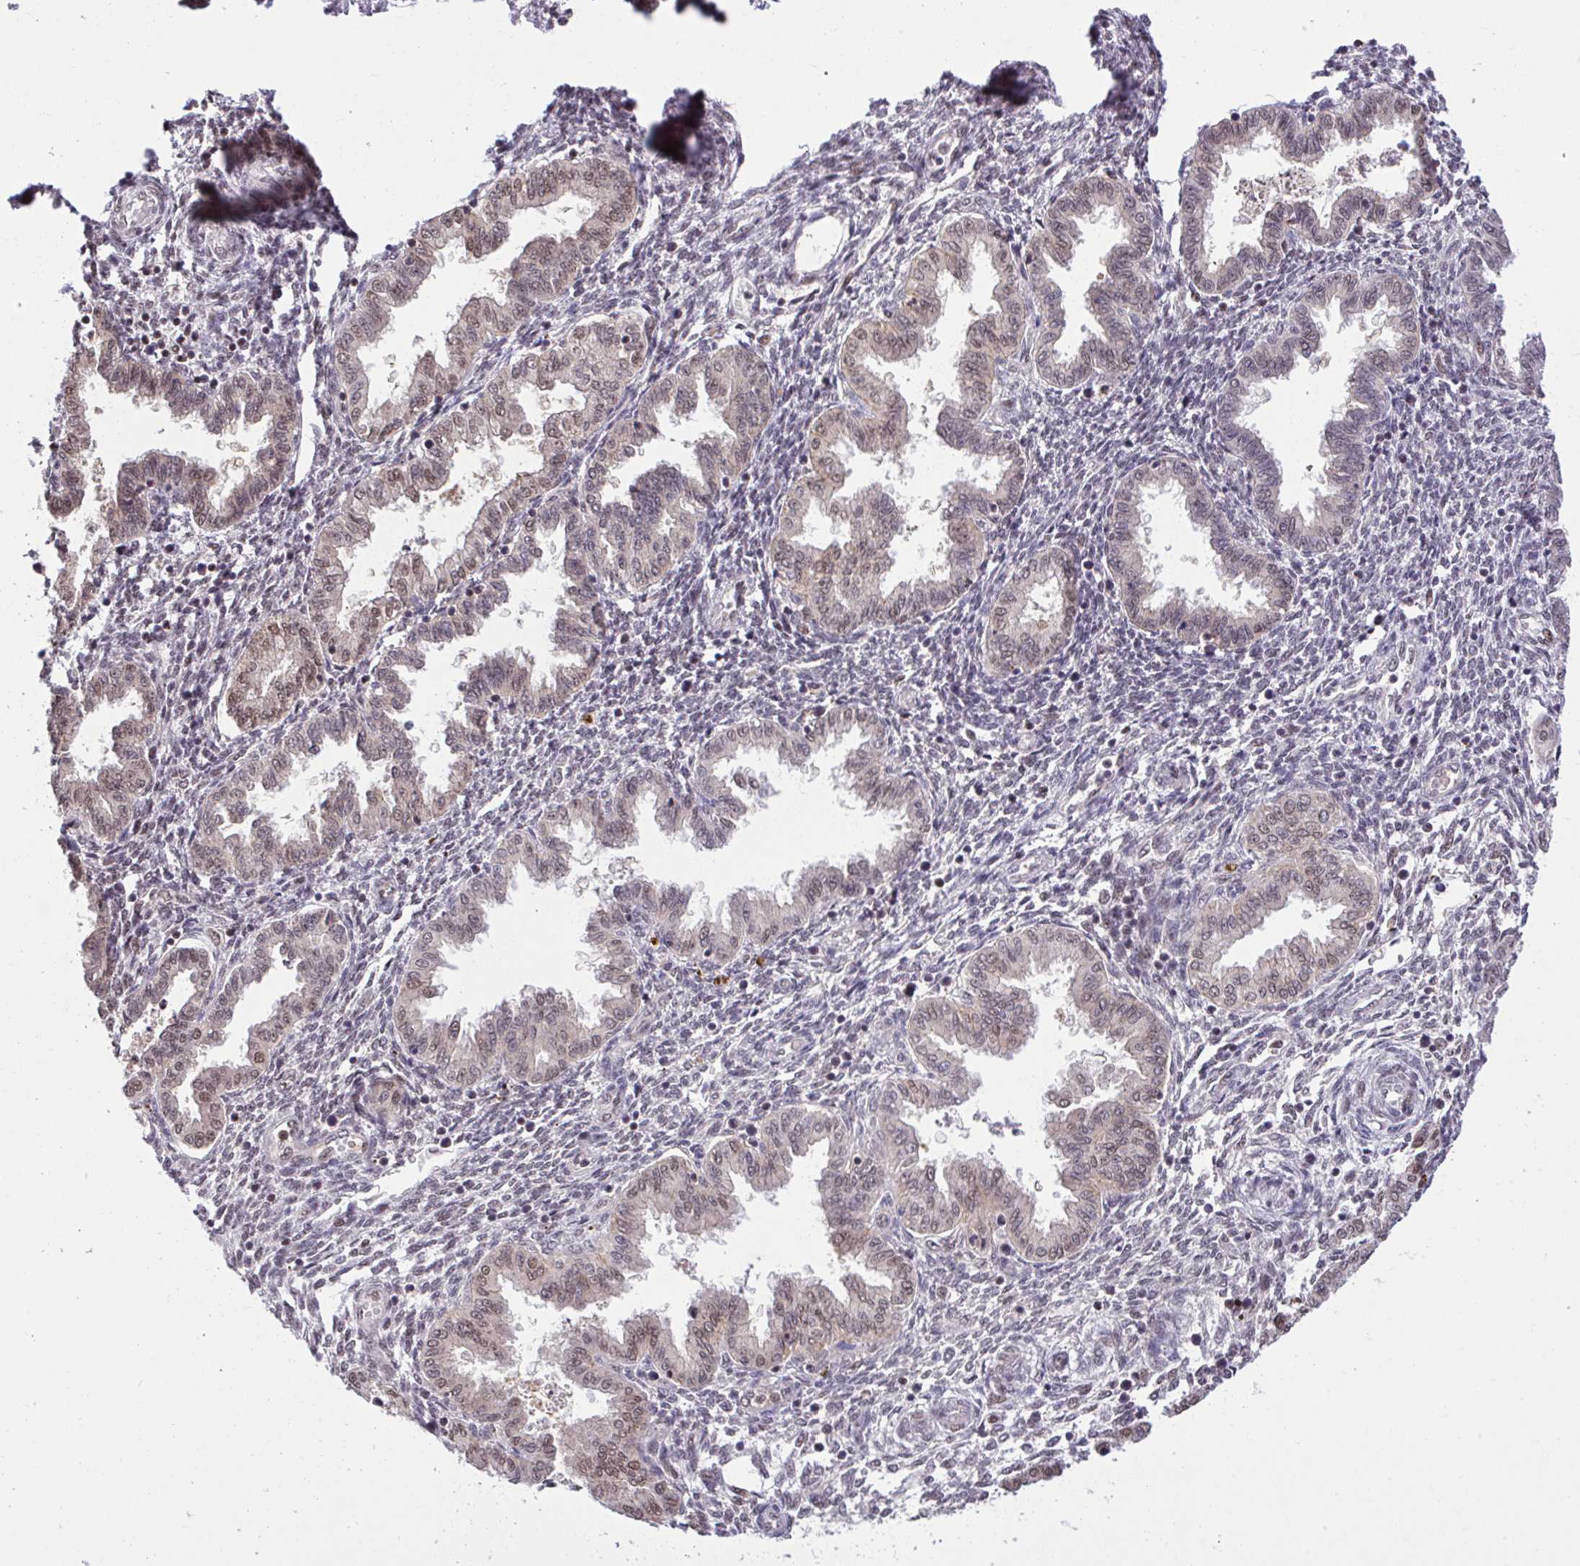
{"staining": {"intensity": "negative", "quantity": "none", "location": "none"}, "tissue": "endometrium", "cell_type": "Cells in endometrial stroma", "image_type": "normal", "snomed": [{"axis": "morphology", "description": "Normal tissue, NOS"}, {"axis": "topography", "description": "Endometrium"}], "caption": "Immunohistochemical staining of unremarkable human endometrium reveals no significant expression in cells in endometrial stroma.", "gene": "GLIS3", "patient": {"sex": "female", "age": 33}}